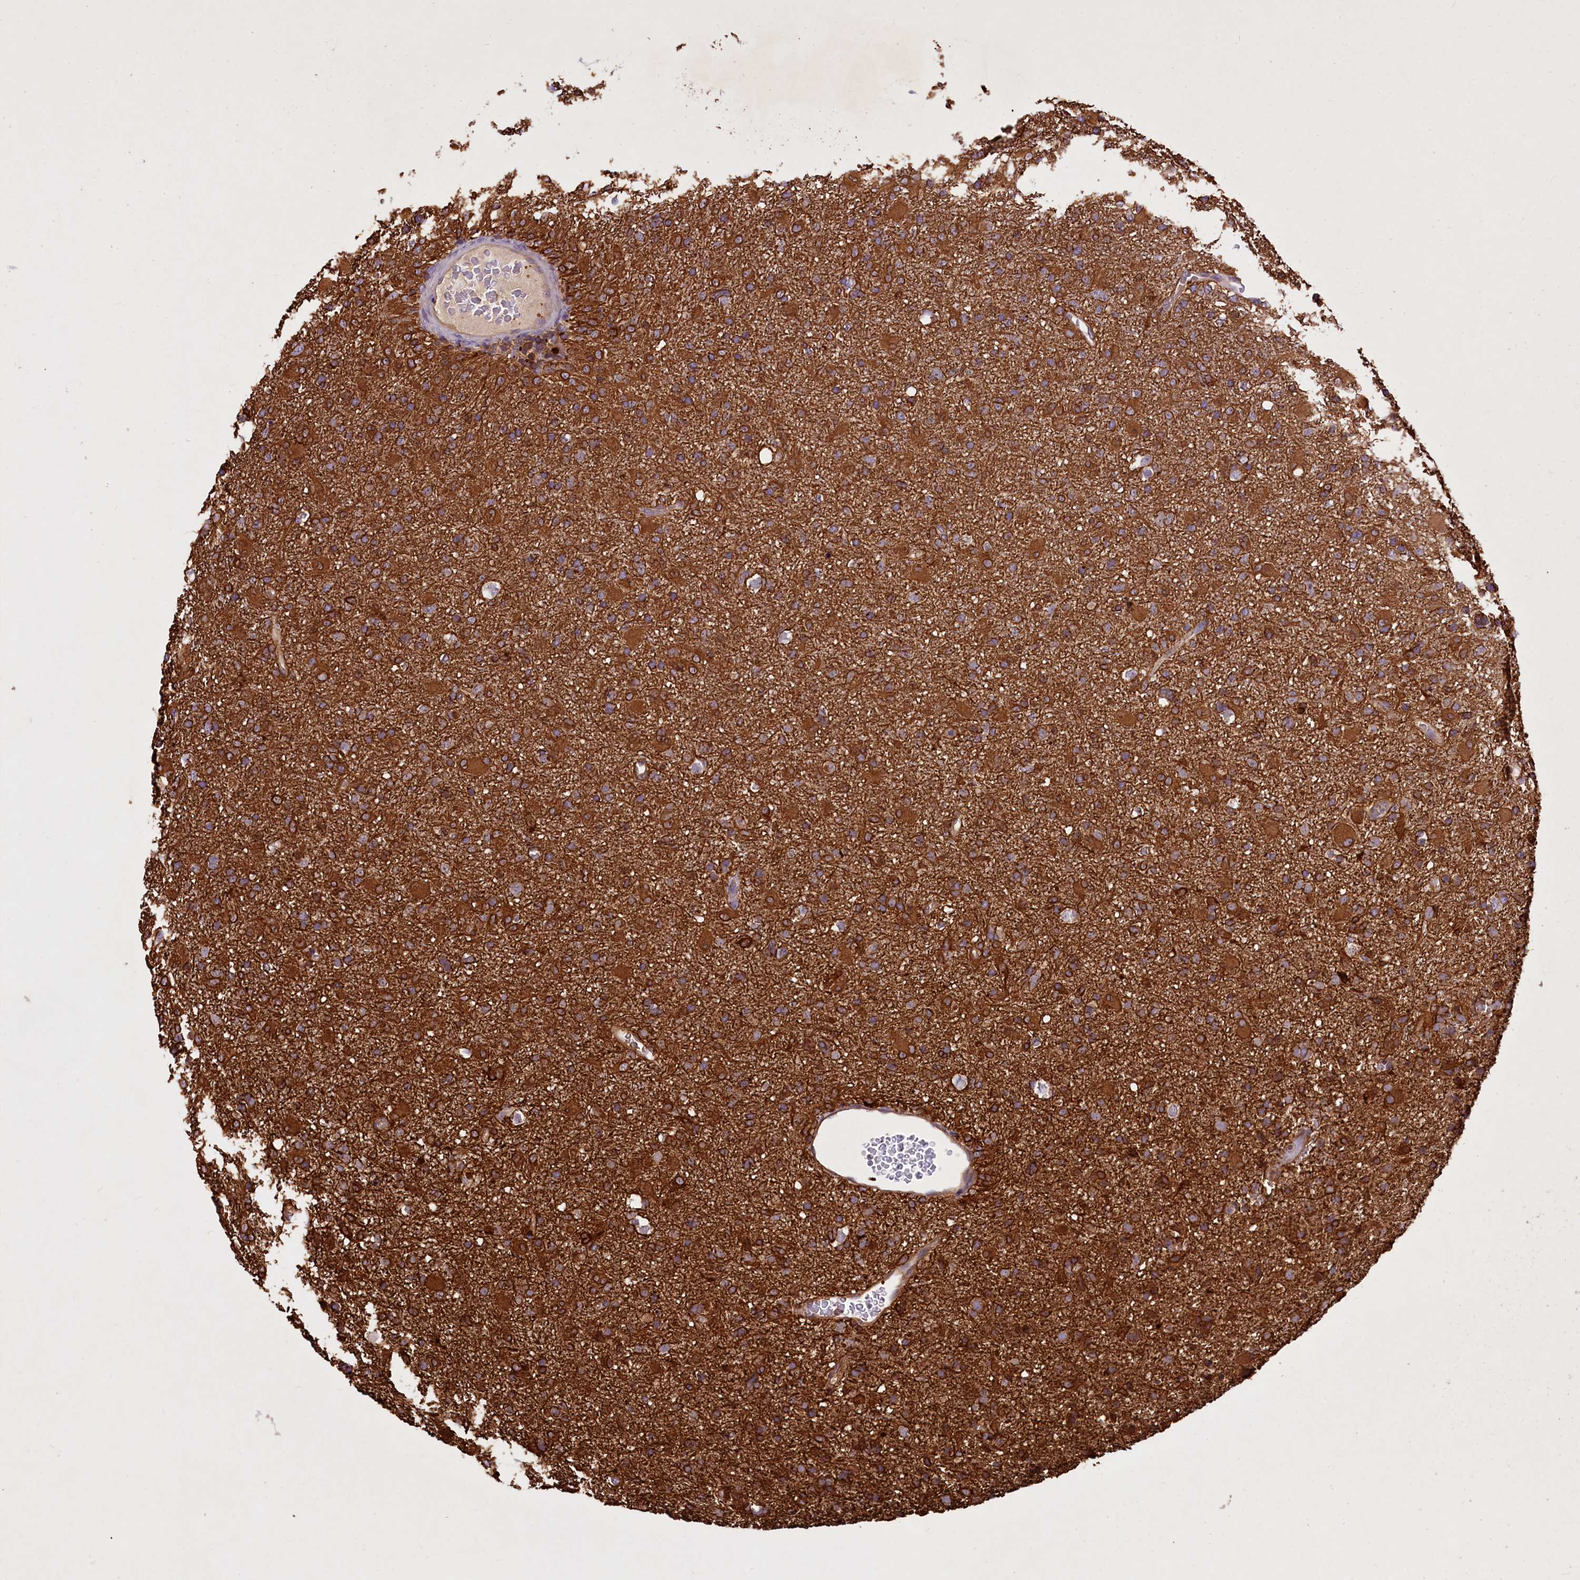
{"staining": {"intensity": "strong", "quantity": ">75%", "location": "cytoplasmic/membranous"}, "tissue": "glioma", "cell_type": "Tumor cells", "image_type": "cancer", "snomed": [{"axis": "morphology", "description": "Glioma, malignant, Low grade"}, {"axis": "topography", "description": "Brain"}], "caption": "Protein staining by immunohistochemistry reveals strong cytoplasmic/membranous expression in about >75% of tumor cells in malignant low-grade glioma. Using DAB (3,3'-diaminobenzidine) (brown) and hematoxylin (blue) stains, captured at high magnification using brightfield microscopy.", "gene": "RARS2", "patient": {"sex": "male", "age": 65}}